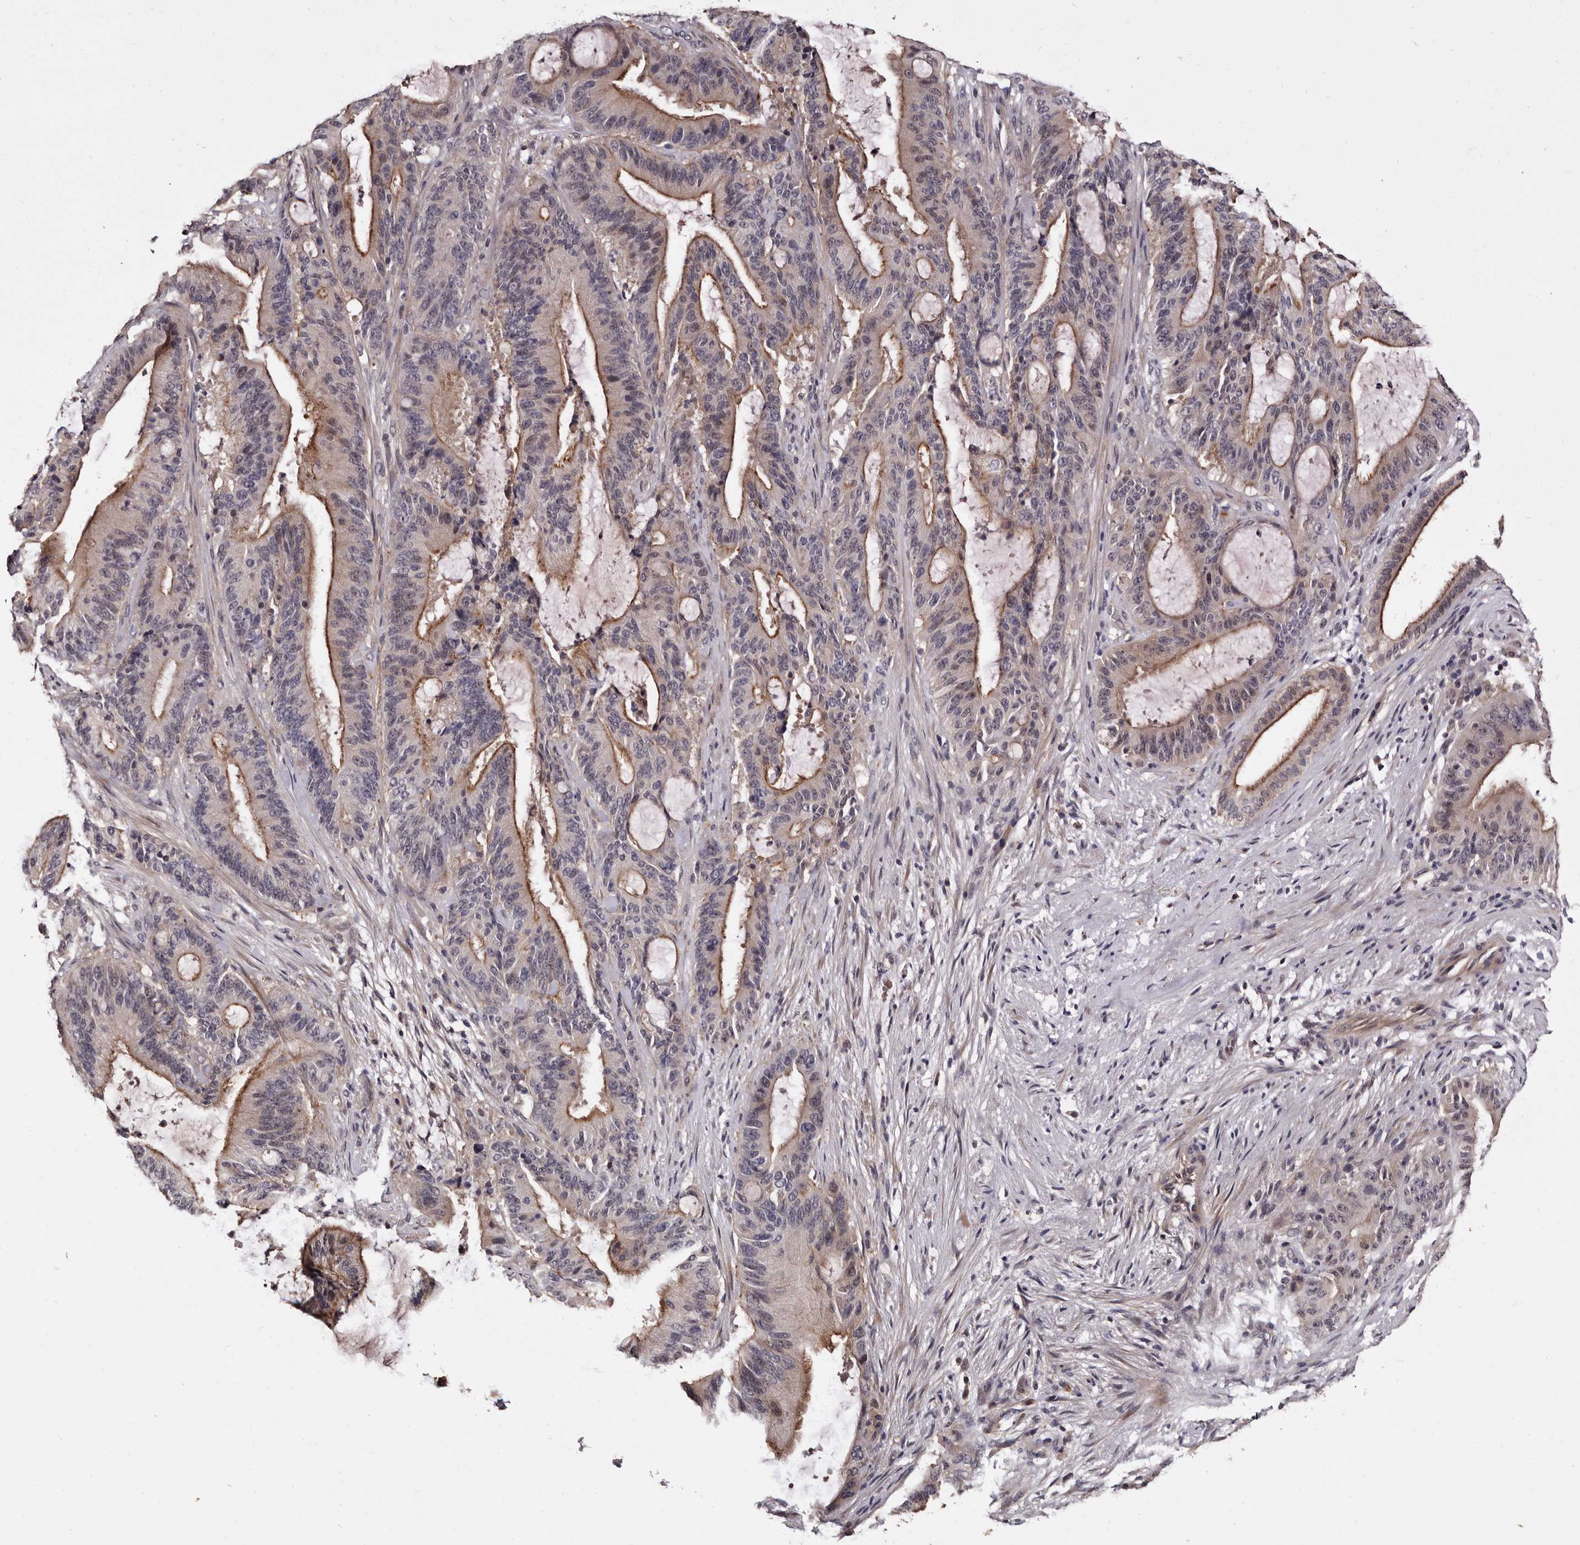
{"staining": {"intensity": "moderate", "quantity": "25%-75%", "location": "cytoplasmic/membranous"}, "tissue": "liver cancer", "cell_type": "Tumor cells", "image_type": "cancer", "snomed": [{"axis": "morphology", "description": "Normal tissue, NOS"}, {"axis": "morphology", "description": "Cholangiocarcinoma"}, {"axis": "topography", "description": "Liver"}, {"axis": "topography", "description": "Peripheral nerve tissue"}], "caption": "This histopathology image reveals liver cholangiocarcinoma stained with immunohistochemistry to label a protein in brown. The cytoplasmic/membranous of tumor cells show moderate positivity for the protein. Nuclei are counter-stained blue.", "gene": "LANCL2", "patient": {"sex": "female", "age": 73}}